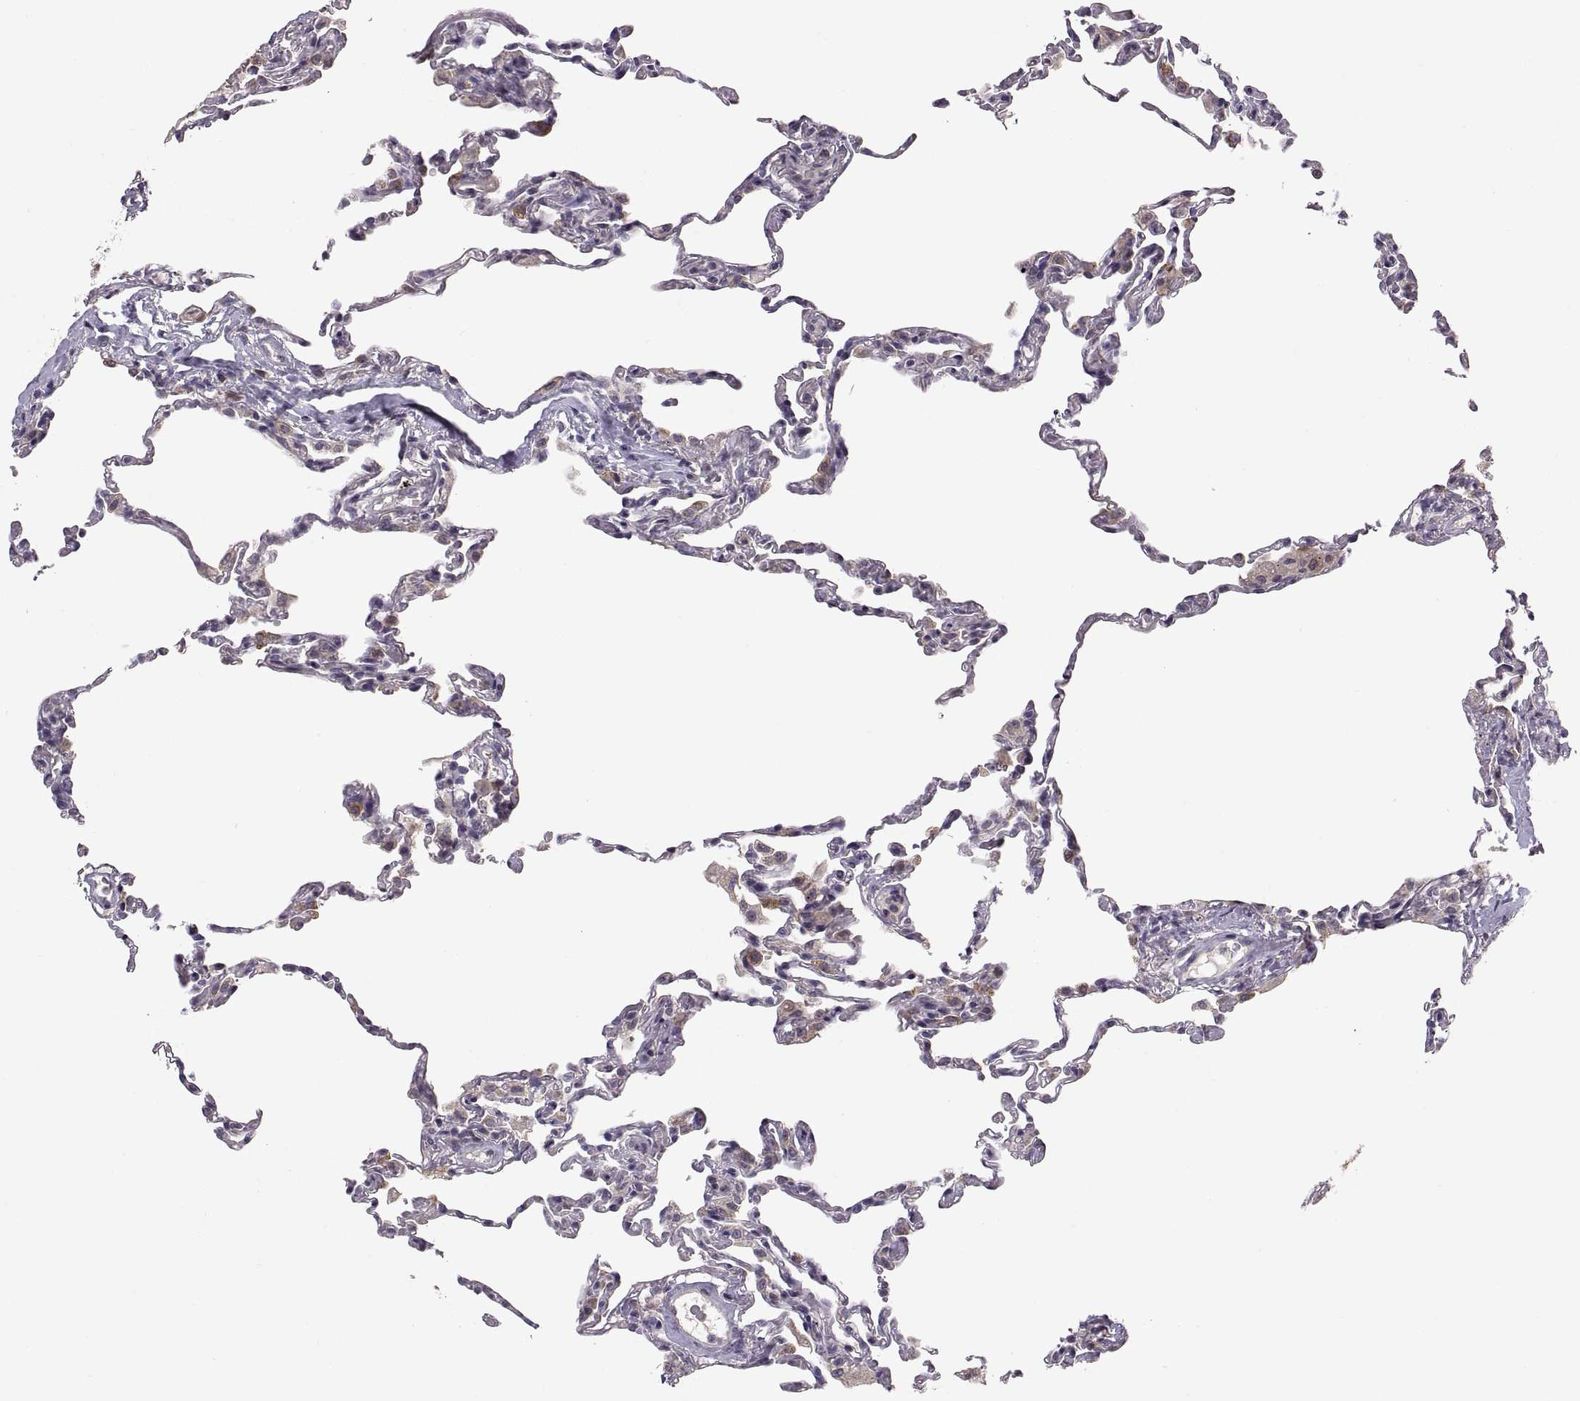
{"staining": {"intensity": "negative", "quantity": "none", "location": "none"}, "tissue": "lung", "cell_type": "Alveolar cells", "image_type": "normal", "snomed": [{"axis": "morphology", "description": "Normal tissue, NOS"}, {"axis": "topography", "description": "Lung"}], "caption": "A high-resolution micrograph shows IHC staining of normal lung, which displays no significant positivity in alveolar cells. (Immunohistochemistry, brightfield microscopy, high magnification).", "gene": "HMGCR", "patient": {"sex": "female", "age": 57}}